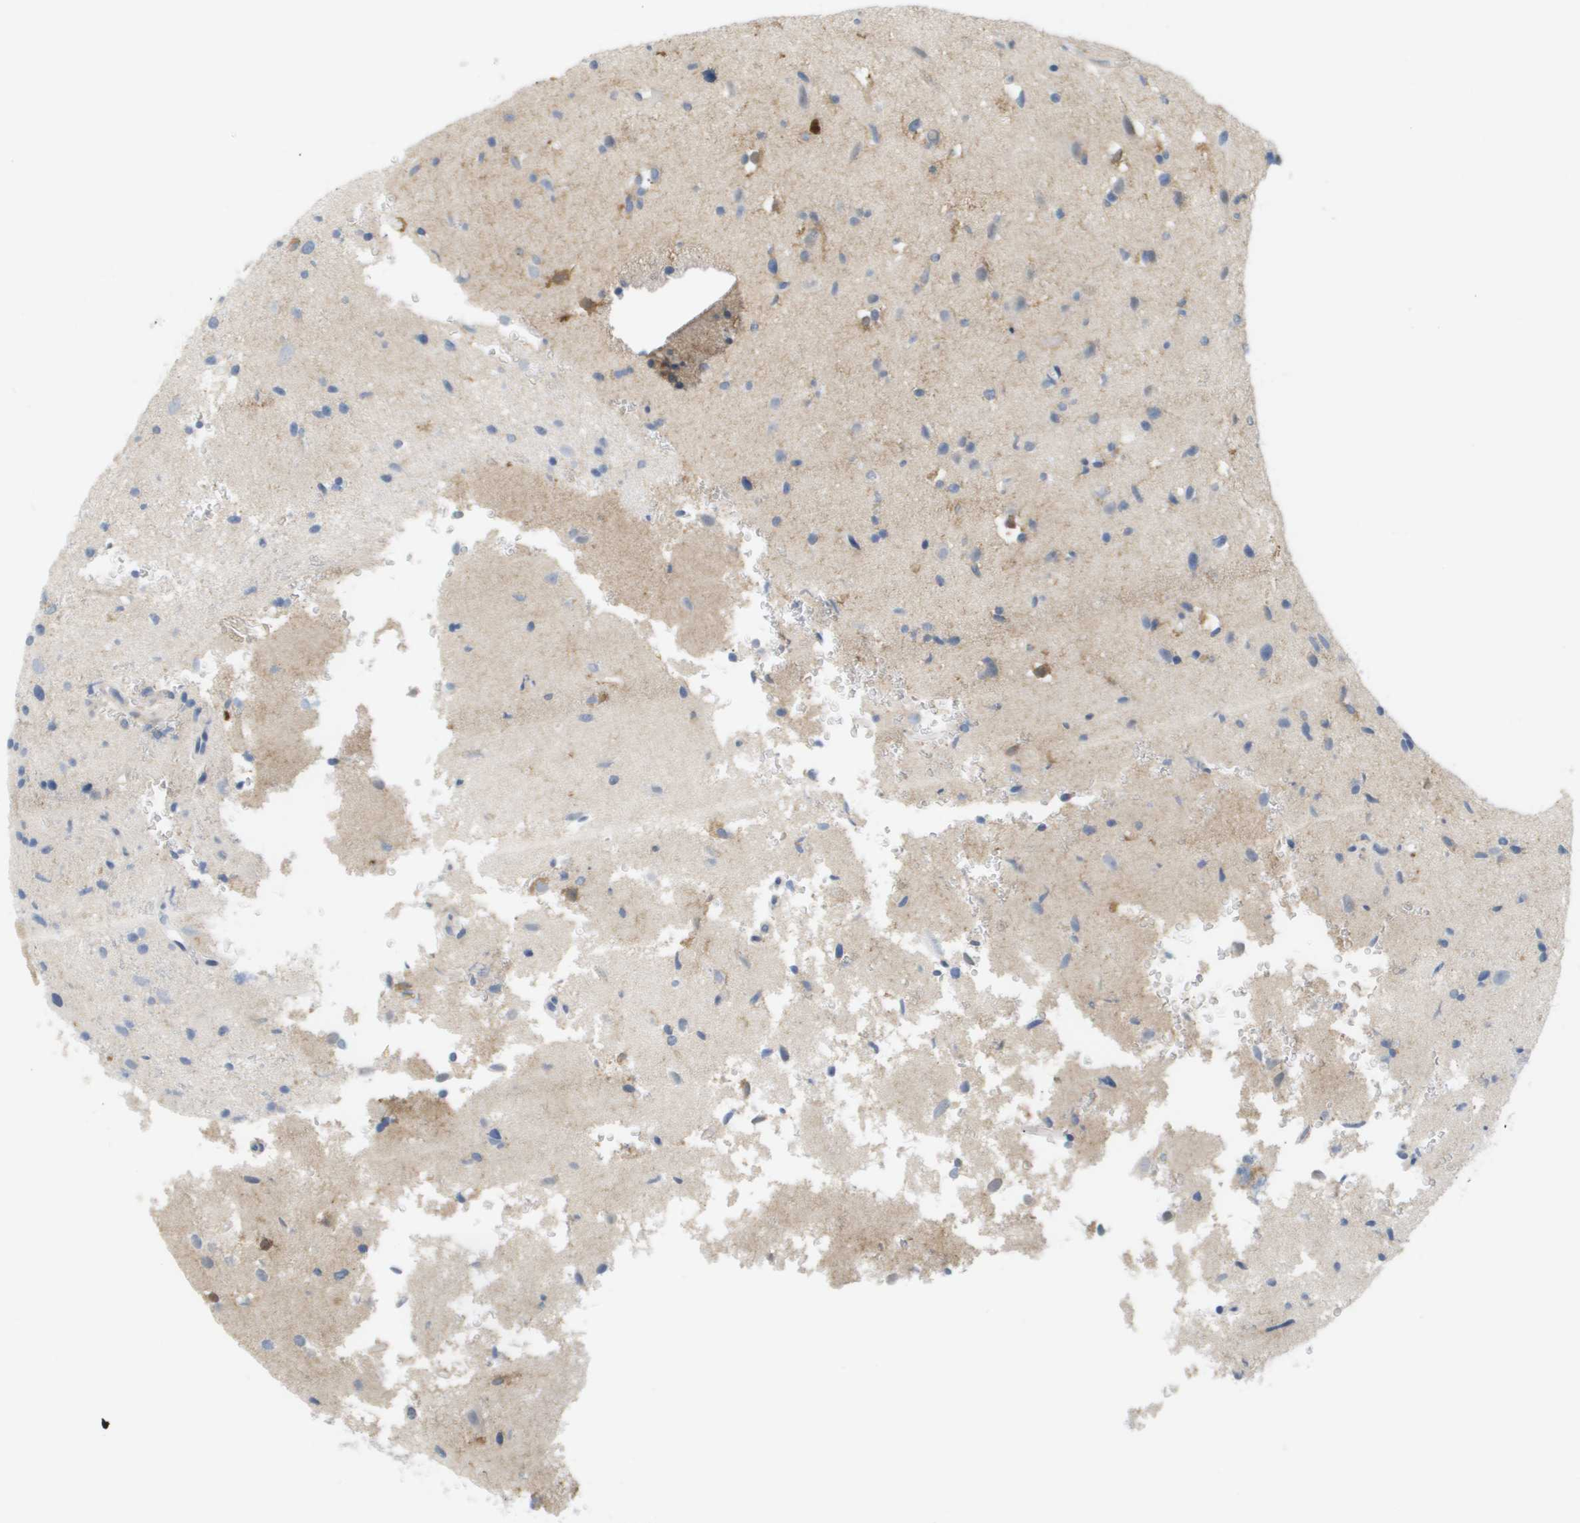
{"staining": {"intensity": "weak", "quantity": "<25%", "location": "cytoplasmic/membranous"}, "tissue": "glioma", "cell_type": "Tumor cells", "image_type": "cancer", "snomed": [{"axis": "morphology", "description": "Glioma, malignant, High grade"}, {"axis": "topography", "description": "Brain"}], "caption": "DAB (3,3'-diaminobenzidine) immunohistochemical staining of glioma displays no significant positivity in tumor cells.", "gene": "MARCHF8", "patient": {"sex": "male", "age": 33}}